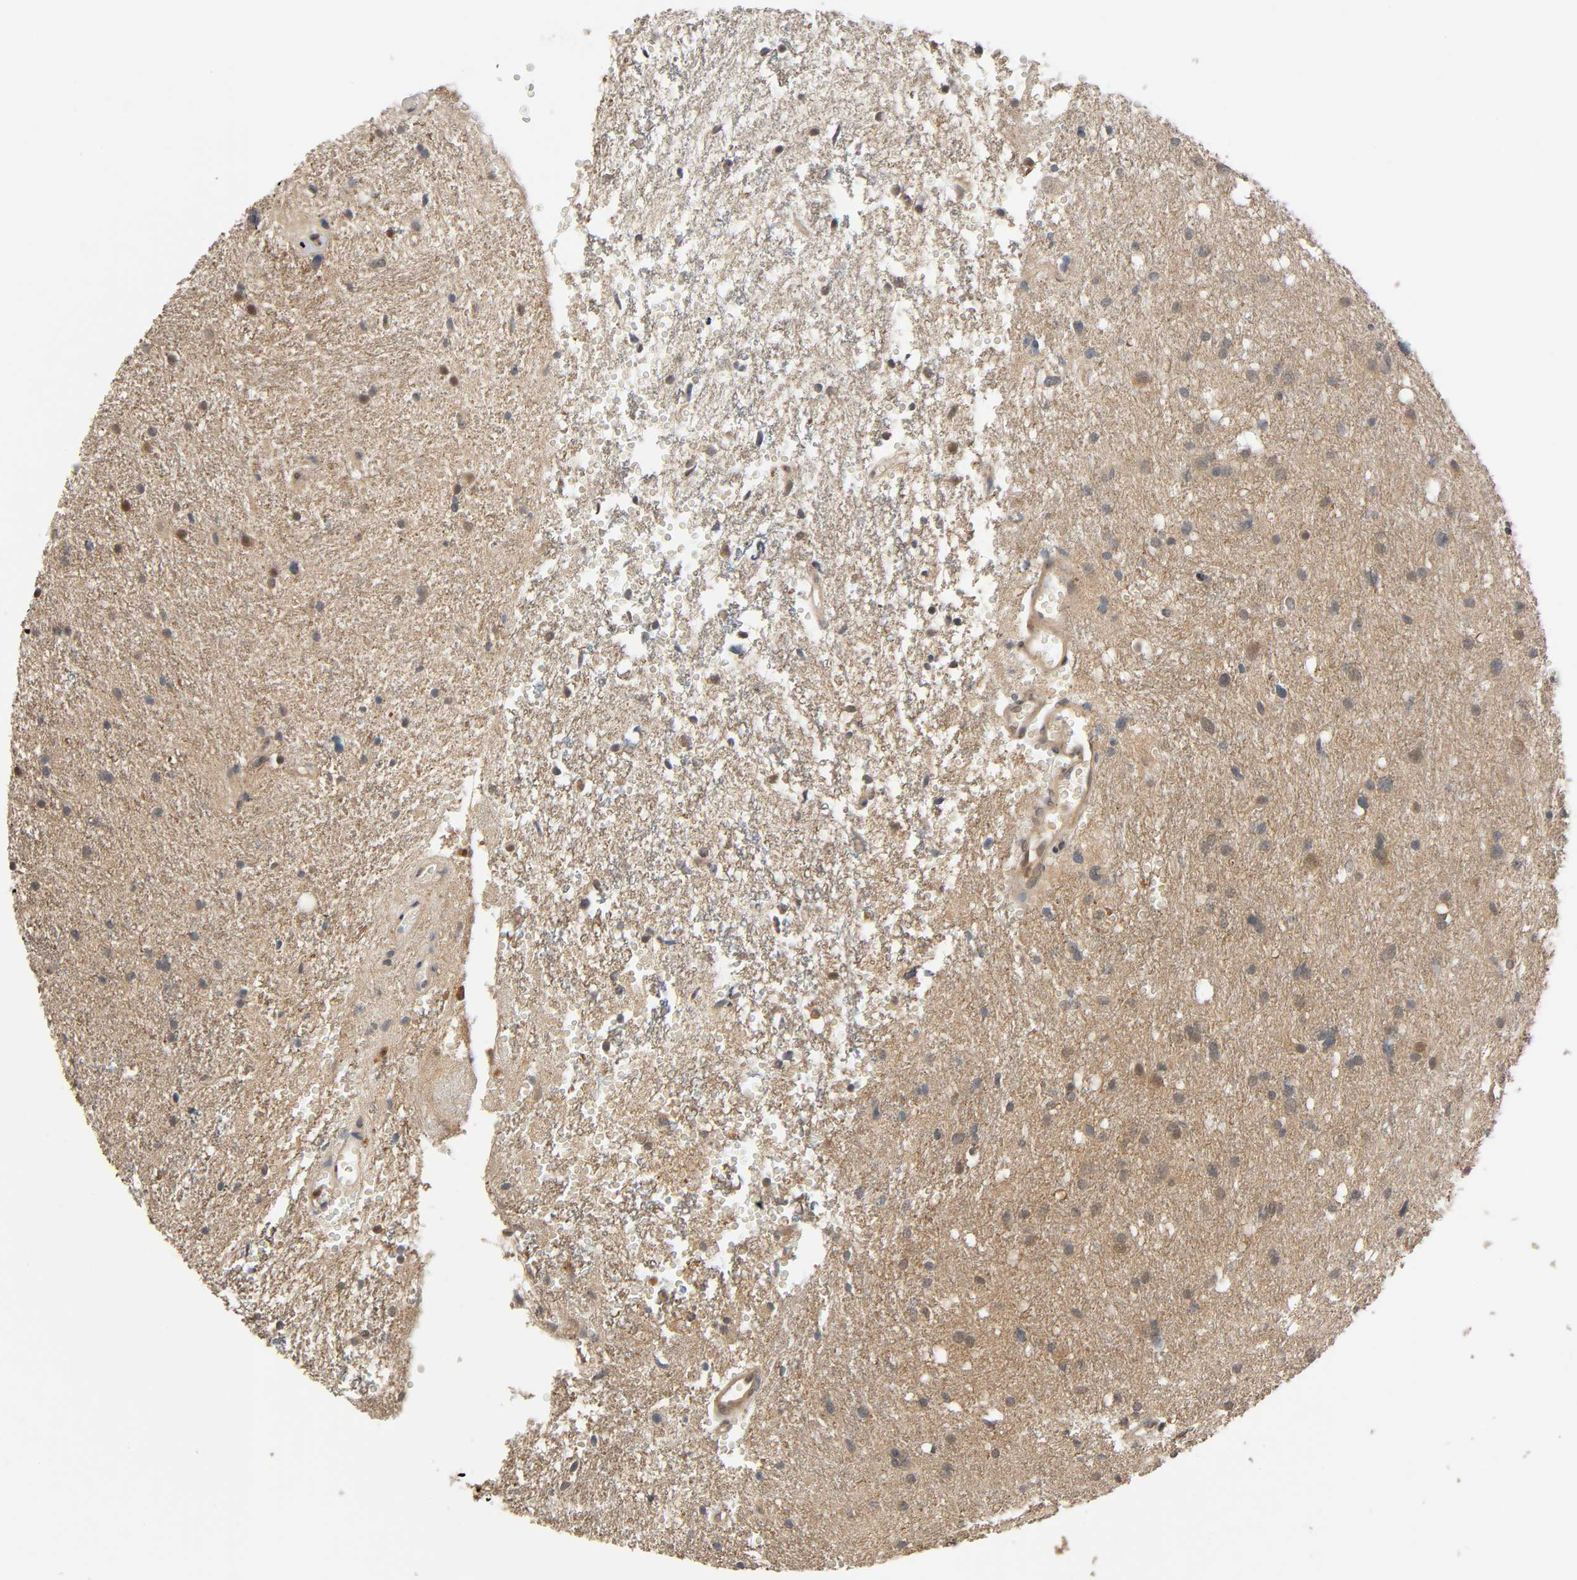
{"staining": {"intensity": "weak", "quantity": ">75%", "location": "cytoplasmic/membranous,nuclear"}, "tissue": "glioma", "cell_type": "Tumor cells", "image_type": "cancer", "snomed": [{"axis": "morphology", "description": "Glioma, malignant, High grade"}, {"axis": "topography", "description": "Brain"}], "caption": "The photomicrograph reveals staining of glioma, revealing weak cytoplasmic/membranous and nuclear protein staining (brown color) within tumor cells.", "gene": "NEDD8", "patient": {"sex": "female", "age": 59}}